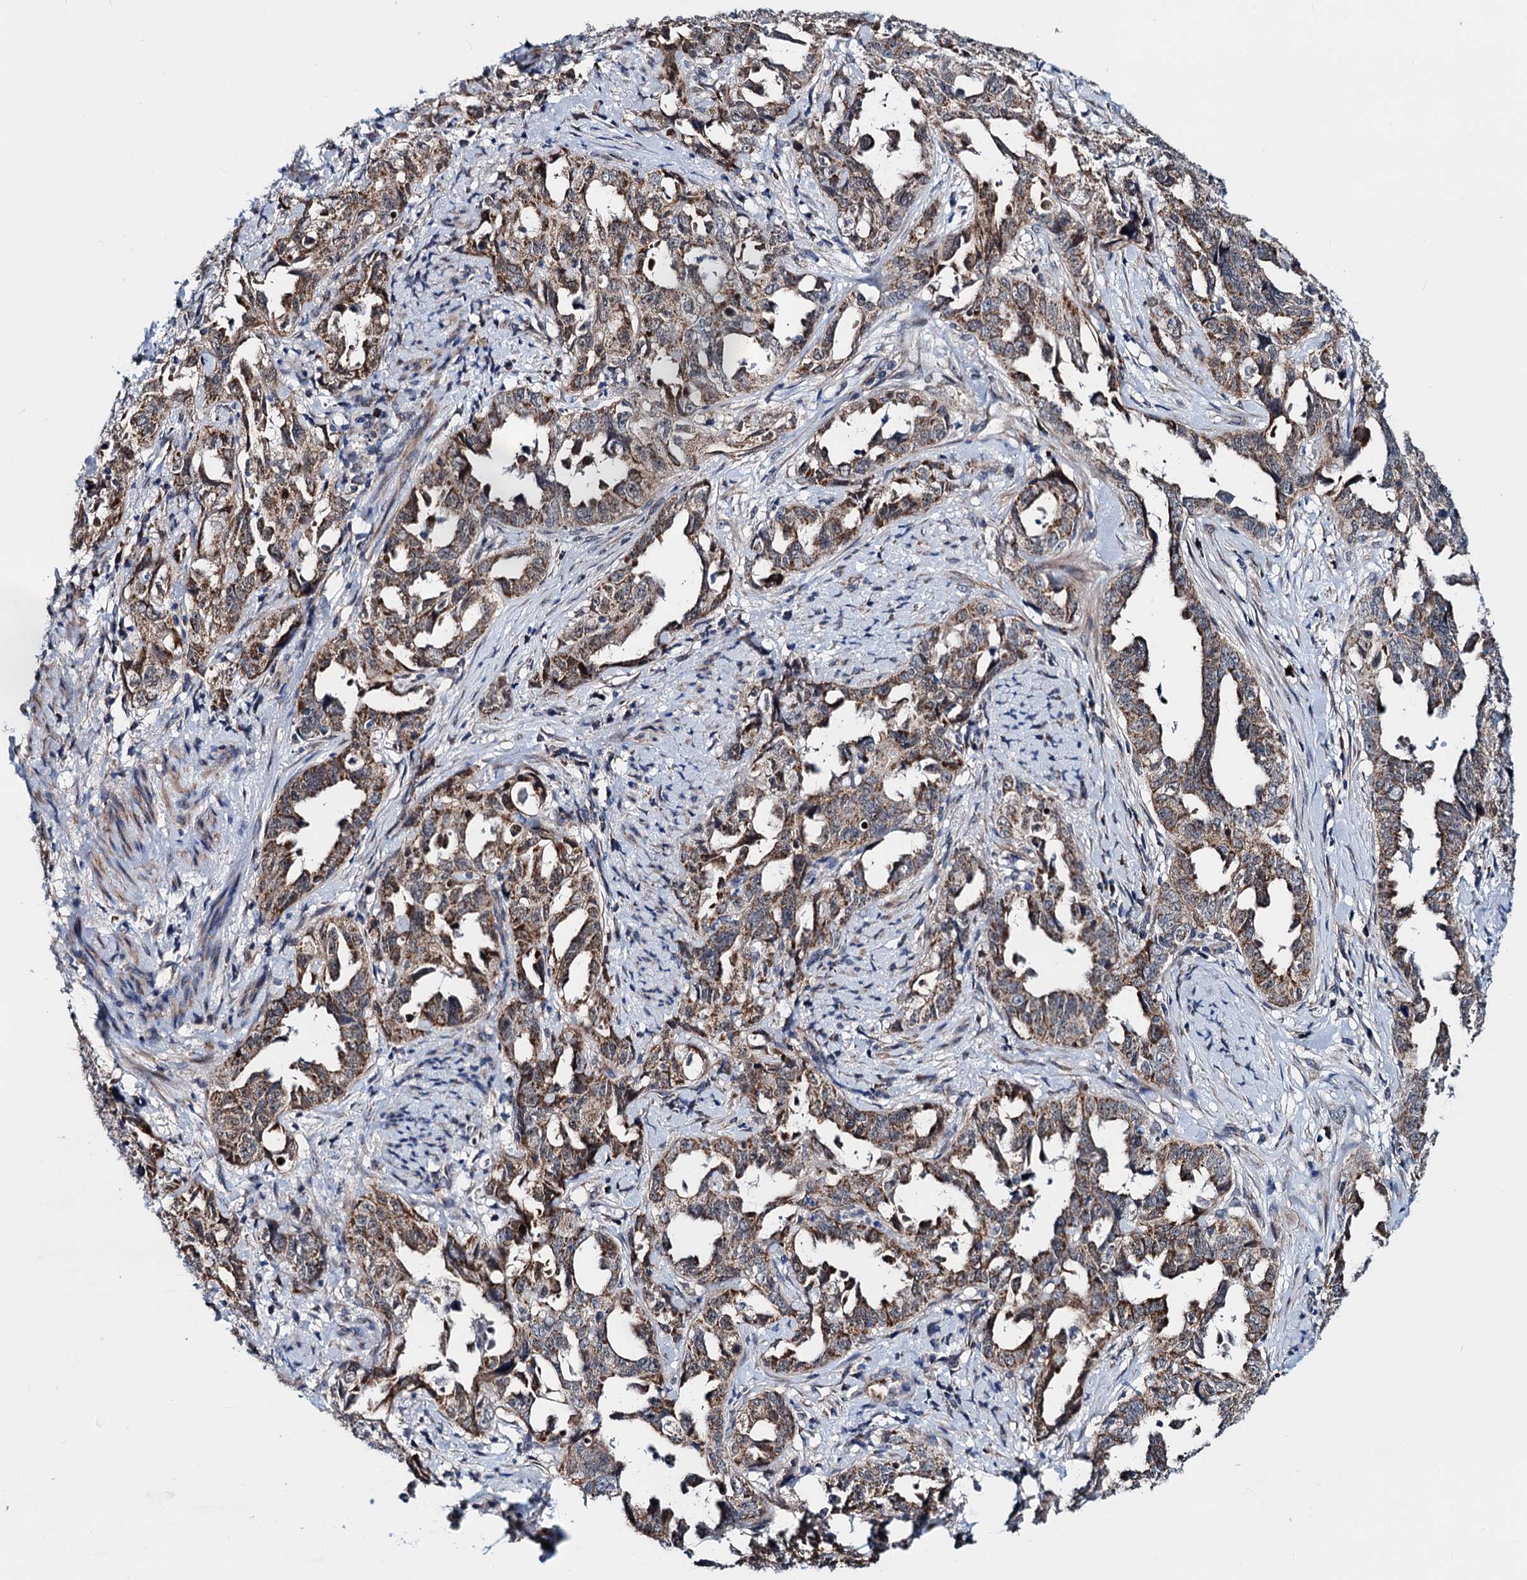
{"staining": {"intensity": "moderate", "quantity": ">75%", "location": "cytoplasmic/membranous"}, "tissue": "endometrial cancer", "cell_type": "Tumor cells", "image_type": "cancer", "snomed": [{"axis": "morphology", "description": "Adenocarcinoma, NOS"}, {"axis": "topography", "description": "Endometrium"}], "caption": "A histopathology image showing moderate cytoplasmic/membranous staining in about >75% of tumor cells in adenocarcinoma (endometrial), as visualized by brown immunohistochemical staining.", "gene": "COA4", "patient": {"sex": "female", "age": 65}}